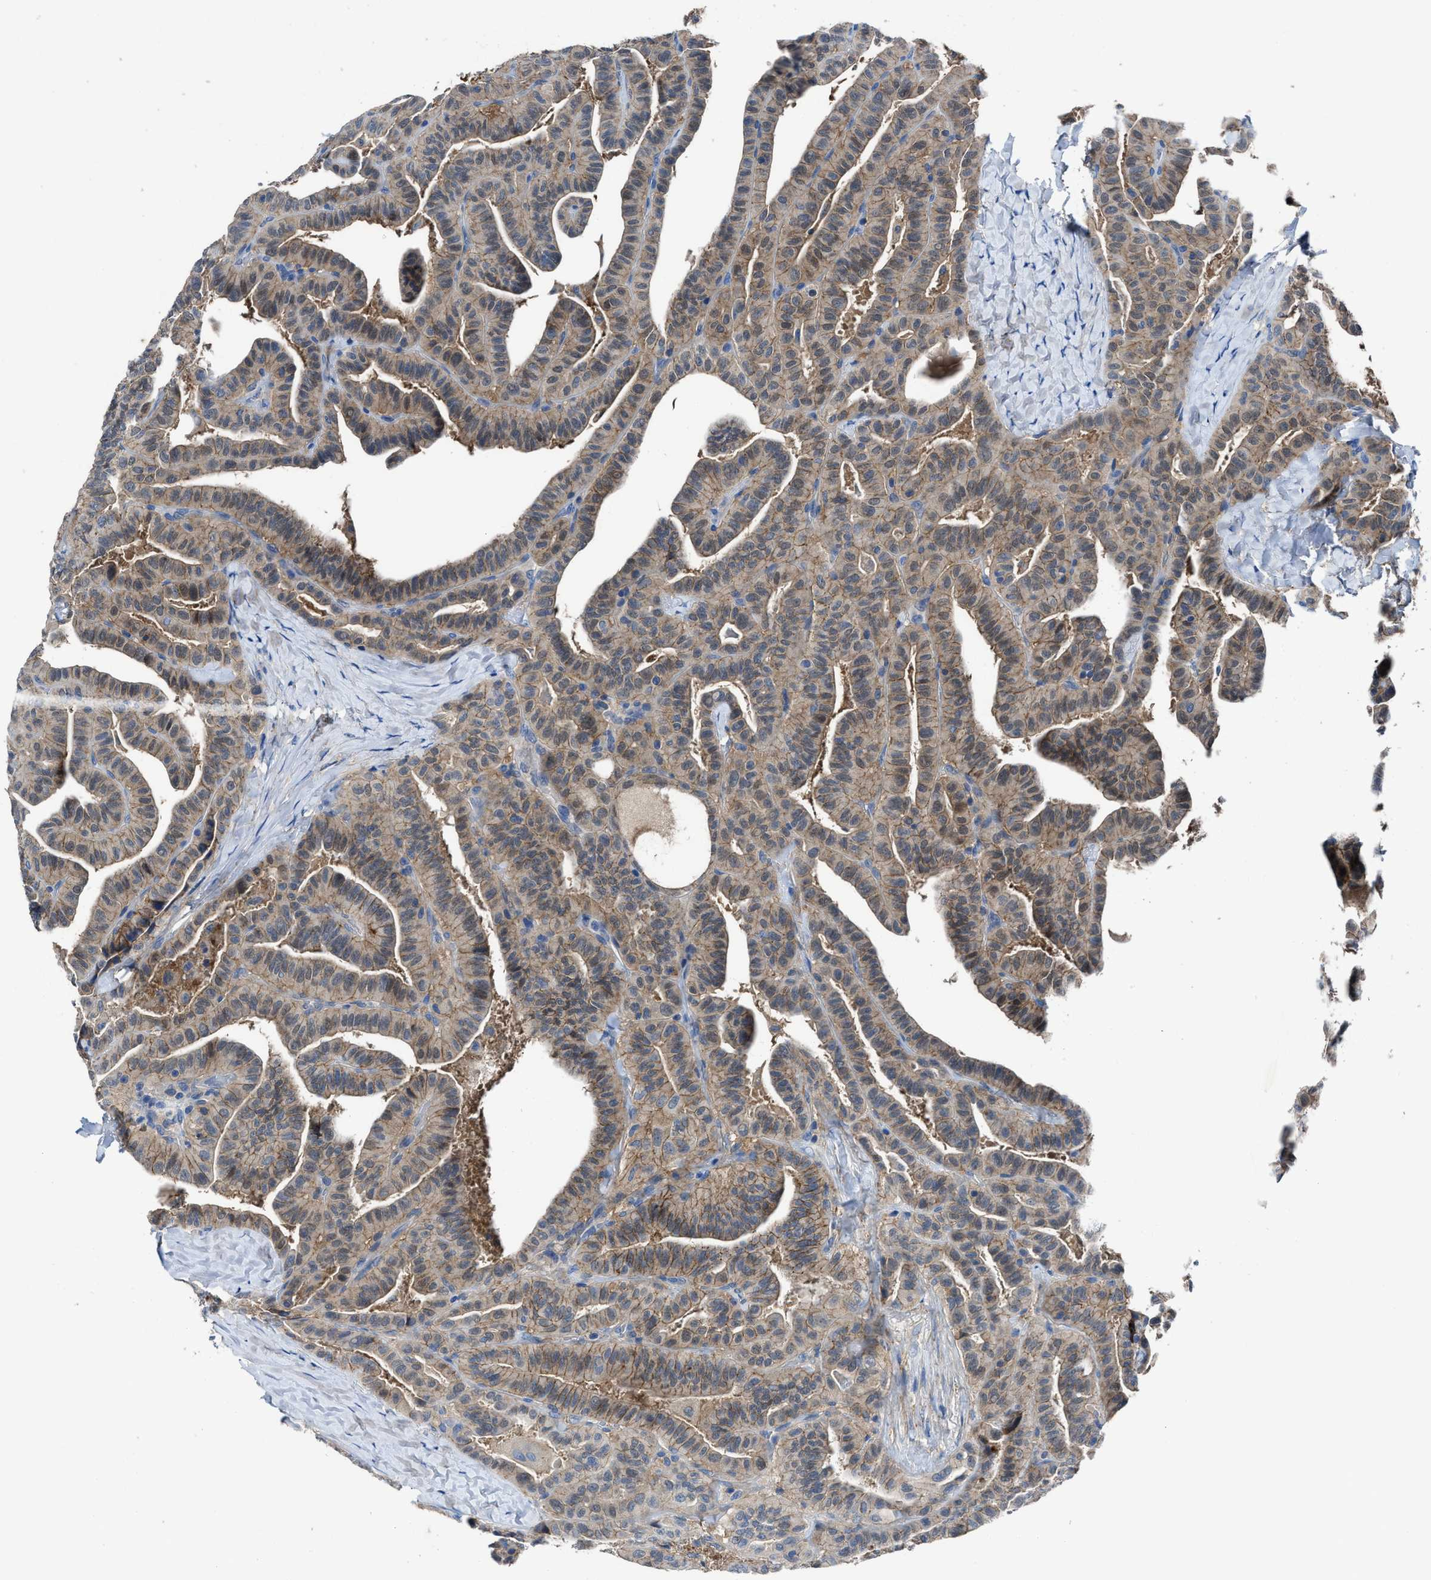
{"staining": {"intensity": "weak", "quantity": ">75%", "location": "cytoplasmic/membranous"}, "tissue": "thyroid cancer", "cell_type": "Tumor cells", "image_type": "cancer", "snomed": [{"axis": "morphology", "description": "Papillary adenocarcinoma, NOS"}, {"axis": "topography", "description": "Thyroid gland"}], "caption": "Brown immunohistochemical staining in human papillary adenocarcinoma (thyroid) reveals weak cytoplasmic/membranous positivity in about >75% of tumor cells. Using DAB (3,3'-diaminobenzidine) (brown) and hematoxylin (blue) stains, captured at high magnification using brightfield microscopy.", "gene": "PTGFRN", "patient": {"sex": "male", "age": 77}}